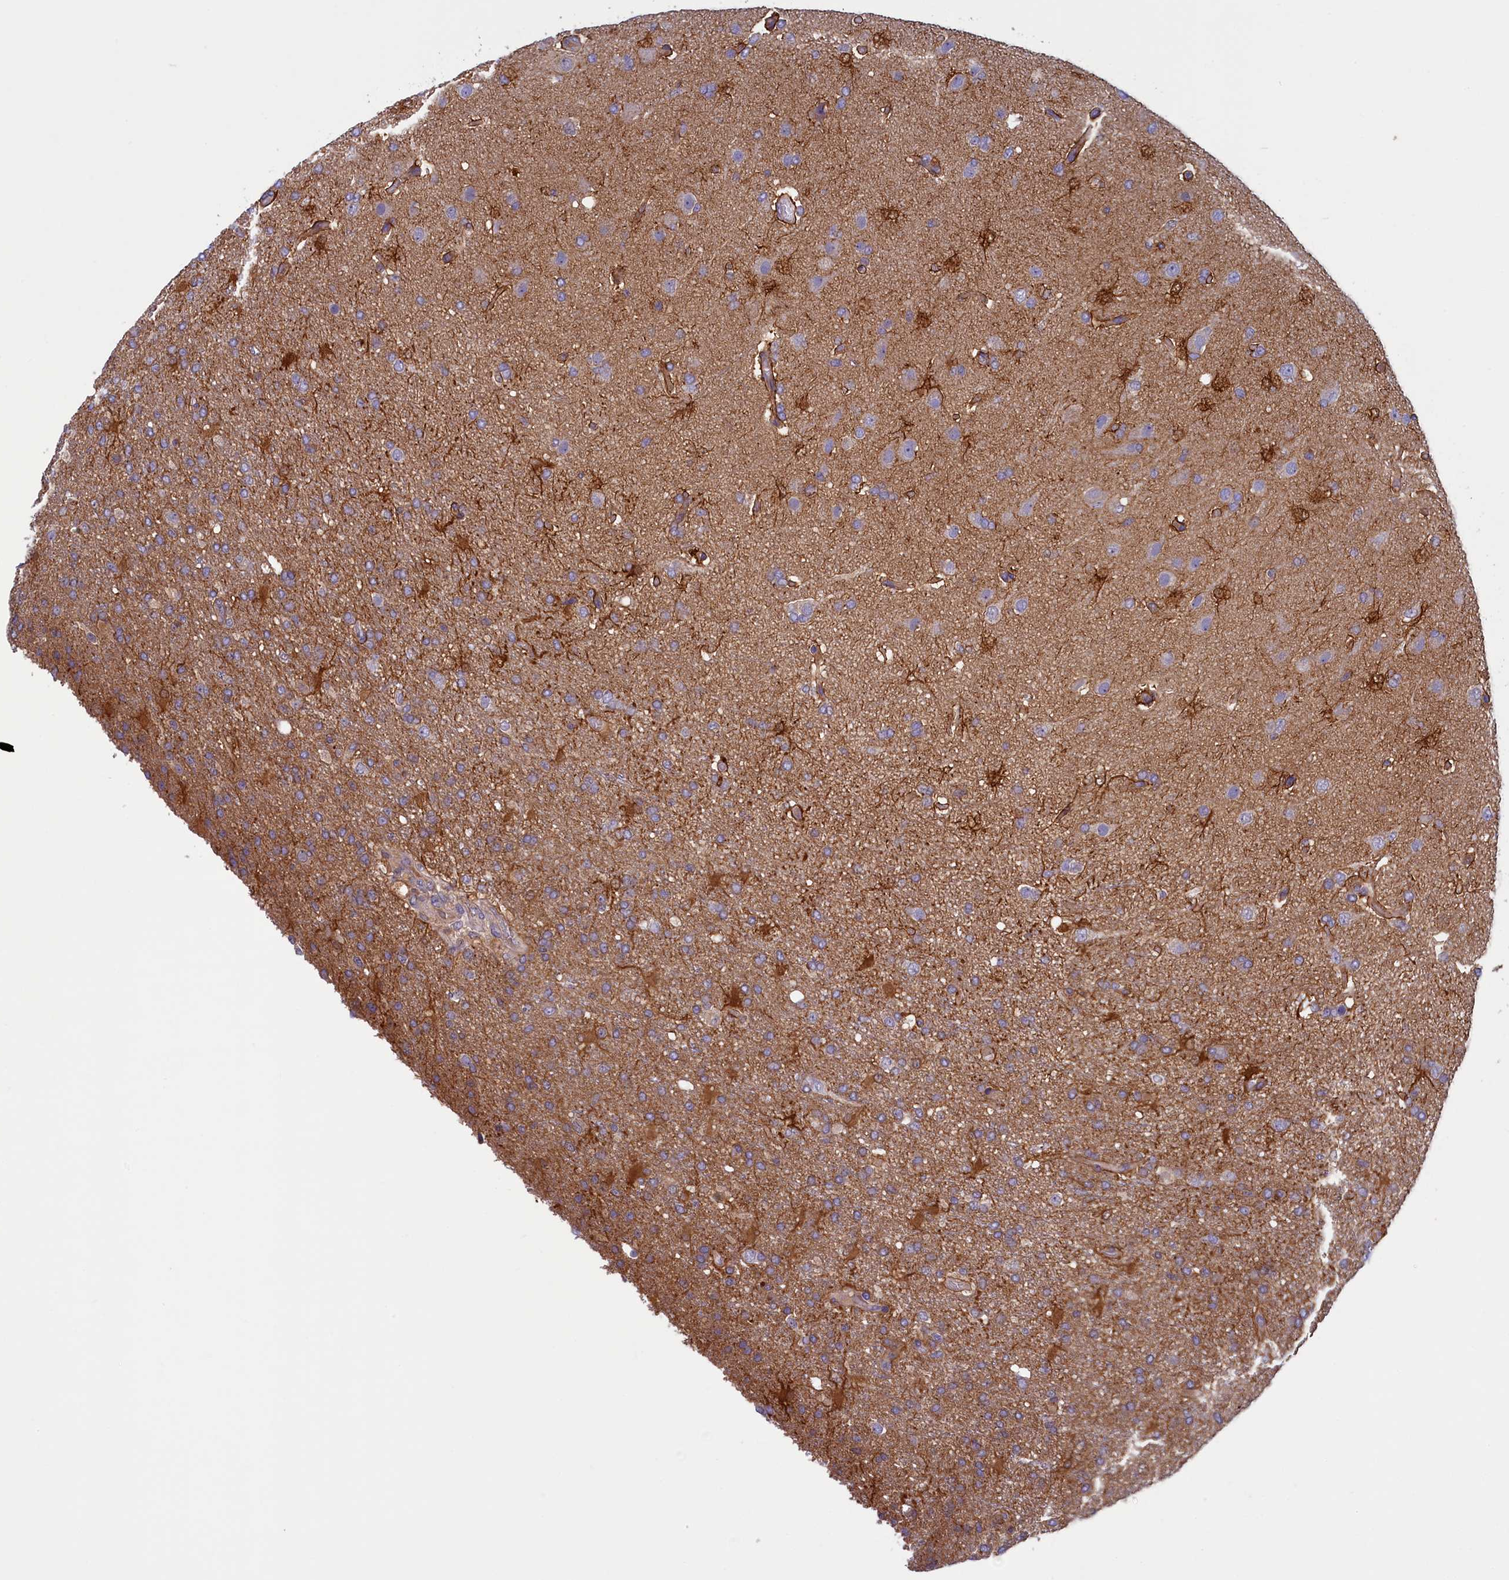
{"staining": {"intensity": "weak", "quantity": "<25%", "location": "cytoplasmic/membranous"}, "tissue": "glioma", "cell_type": "Tumor cells", "image_type": "cancer", "snomed": [{"axis": "morphology", "description": "Glioma, malignant, High grade"}, {"axis": "topography", "description": "Brain"}], "caption": "The IHC histopathology image has no significant positivity in tumor cells of malignant glioma (high-grade) tissue.", "gene": "NUBP1", "patient": {"sex": "female", "age": 74}}